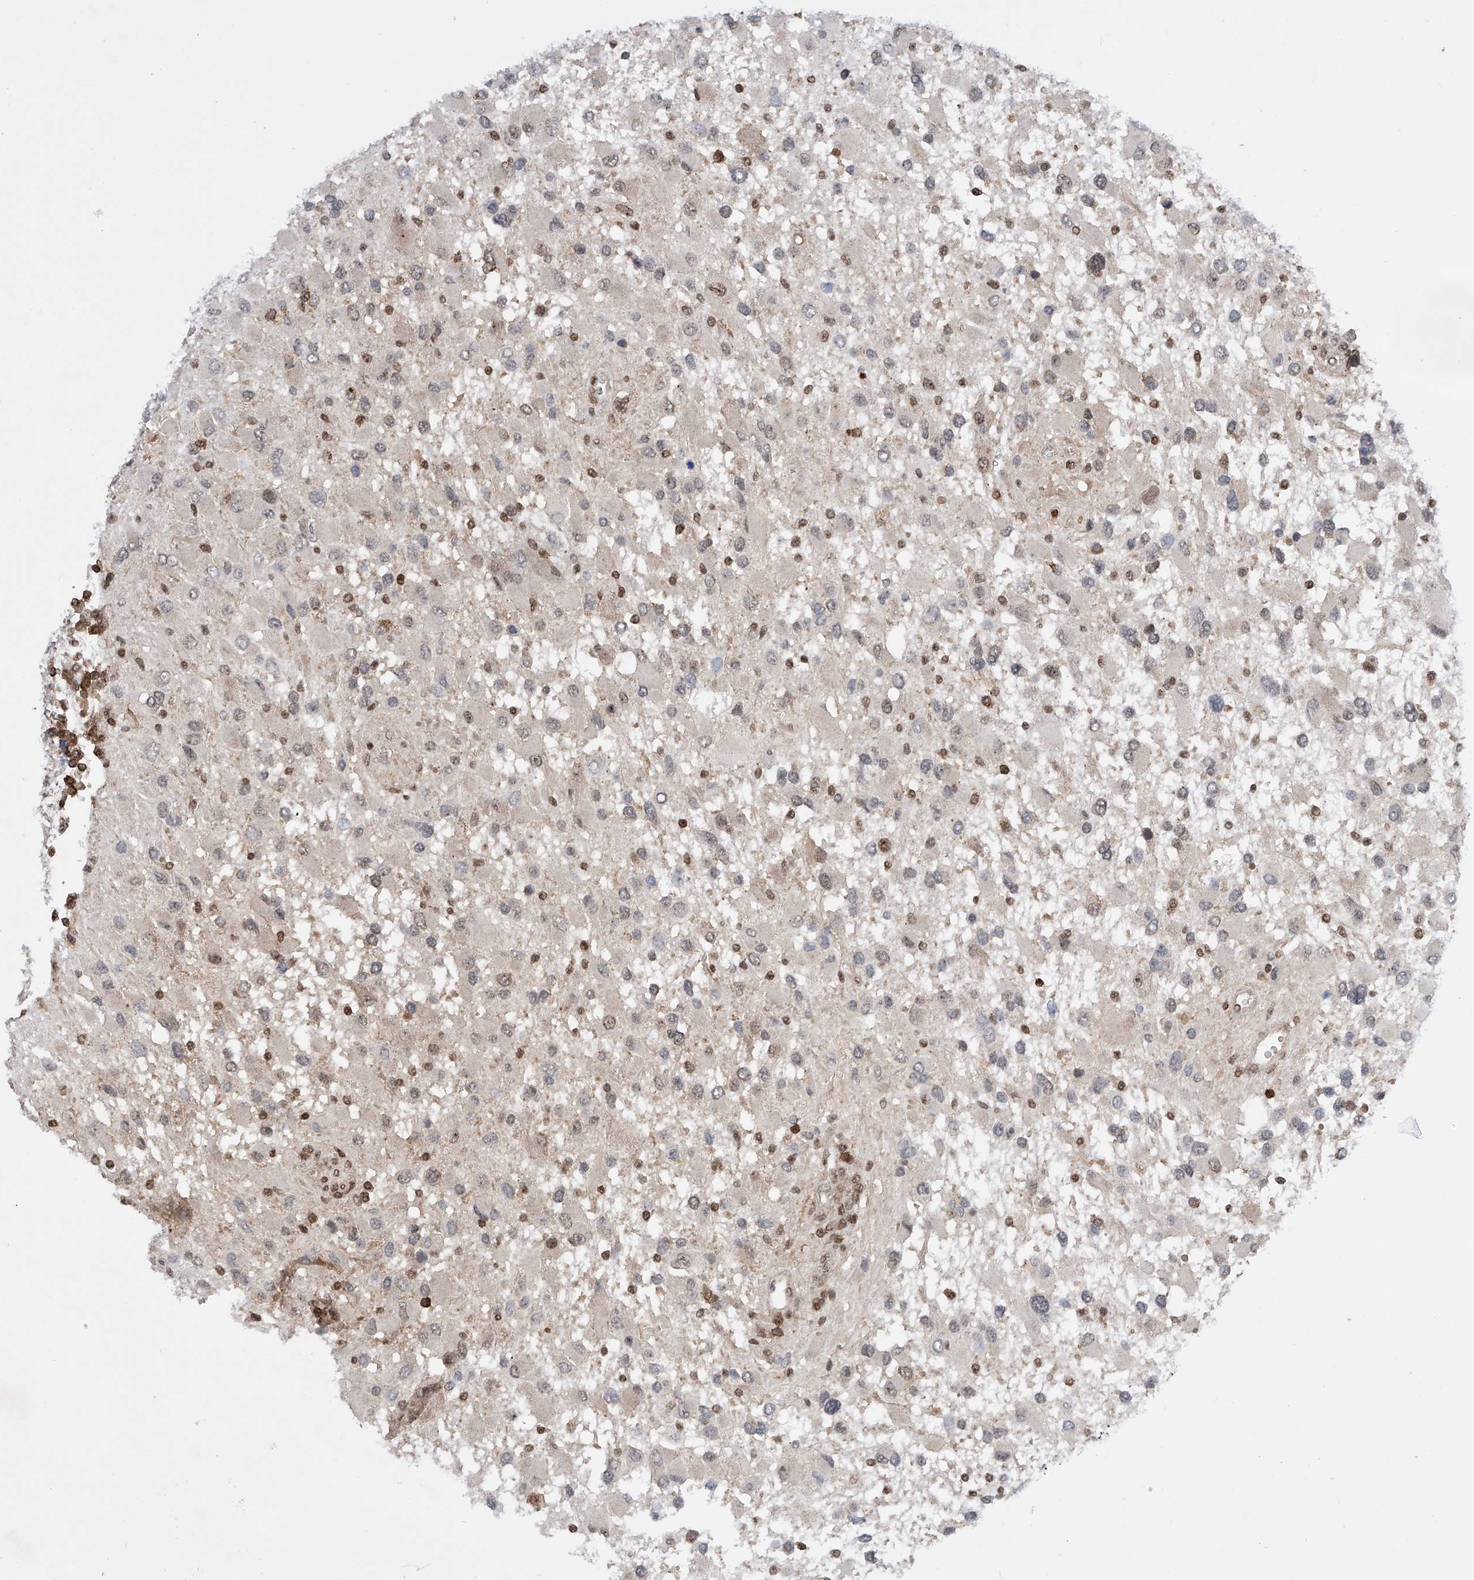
{"staining": {"intensity": "negative", "quantity": "none", "location": "none"}, "tissue": "glioma", "cell_type": "Tumor cells", "image_type": "cancer", "snomed": [{"axis": "morphology", "description": "Glioma, malignant, High grade"}, {"axis": "topography", "description": "Brain"}], "caption": "An image of human glioma is negative for staining in tumor cells.", "gene": "ZNF280D", "patient": {"sex": "male", "age": 53}}